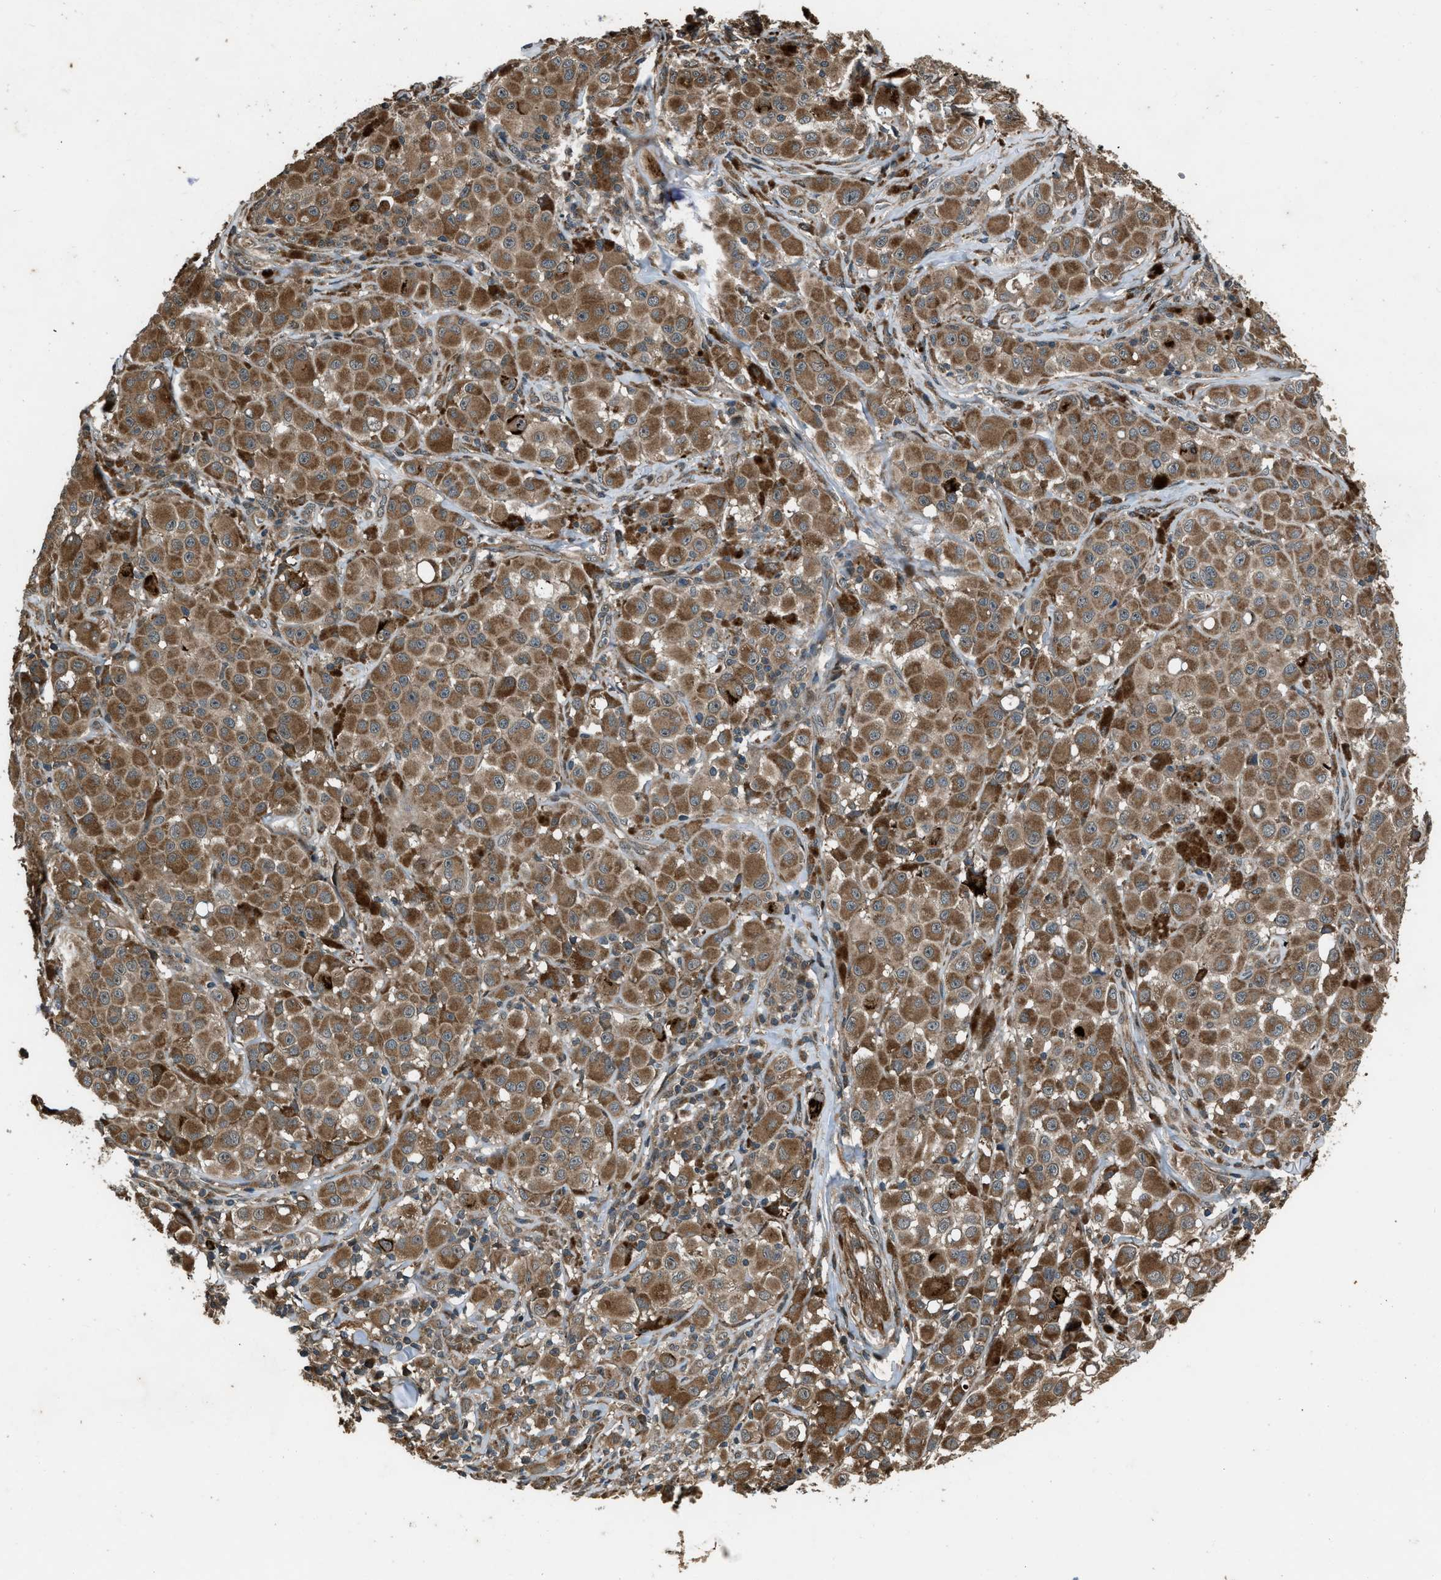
{"staining": {"intensity": "moderate", "quantity": ">75%", "location": "cytoplasmic/membranous"}, "tissue": "melanoma", "cell_type": "Tumor cells", "image_type": "cancer", "snomed": [{"axis": "morphology", "description": "Malignant melanoma, NOS"}, {"axis": "topography", "description": "Skin"}], "caption": "Human melanoma stained with a protein marker shows moderate staining in tumor cells.", "gene": "IRAK4", "patient": {"sex": "male", "age": 84}}